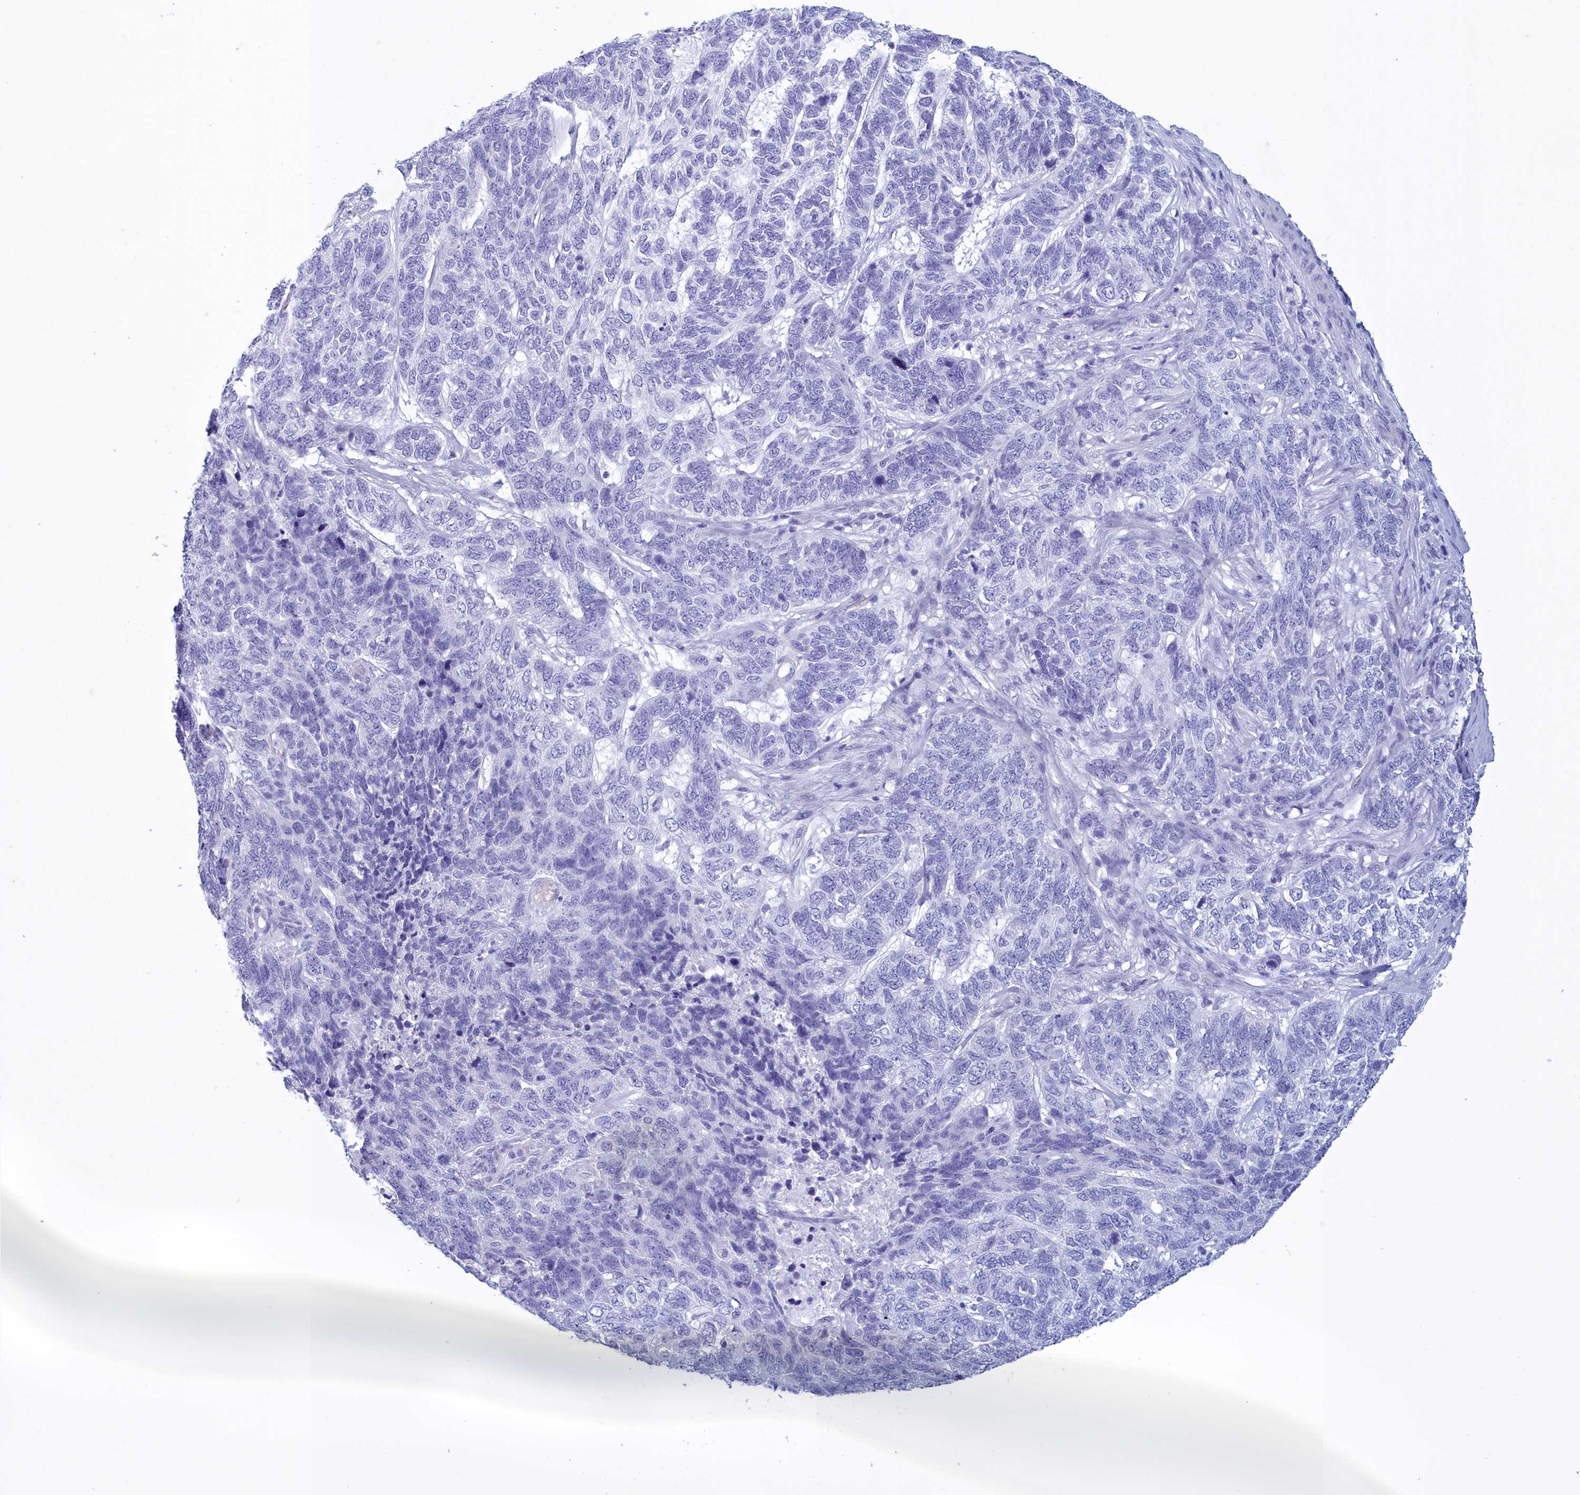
{"staining": {"intensity": "negative", "quantity": "none", "location": "none"}, "tissue": "skin cancer", "cell_type": "Tumor cells", "image_type": "cancer", "snomed": [{"axis": "morphology", "description": "Basal cell carcinoma"}, {"axis": "topography", "description": "Skin"}], "caption": "Protein analysis of skin cancer (basal cell carcinoma) displays no significant expression in tumor cells. (DAB IHC with hematoxylin counter stain).", "gene": "TMEM97", "patient": {"sex": "female", "age": 65}}